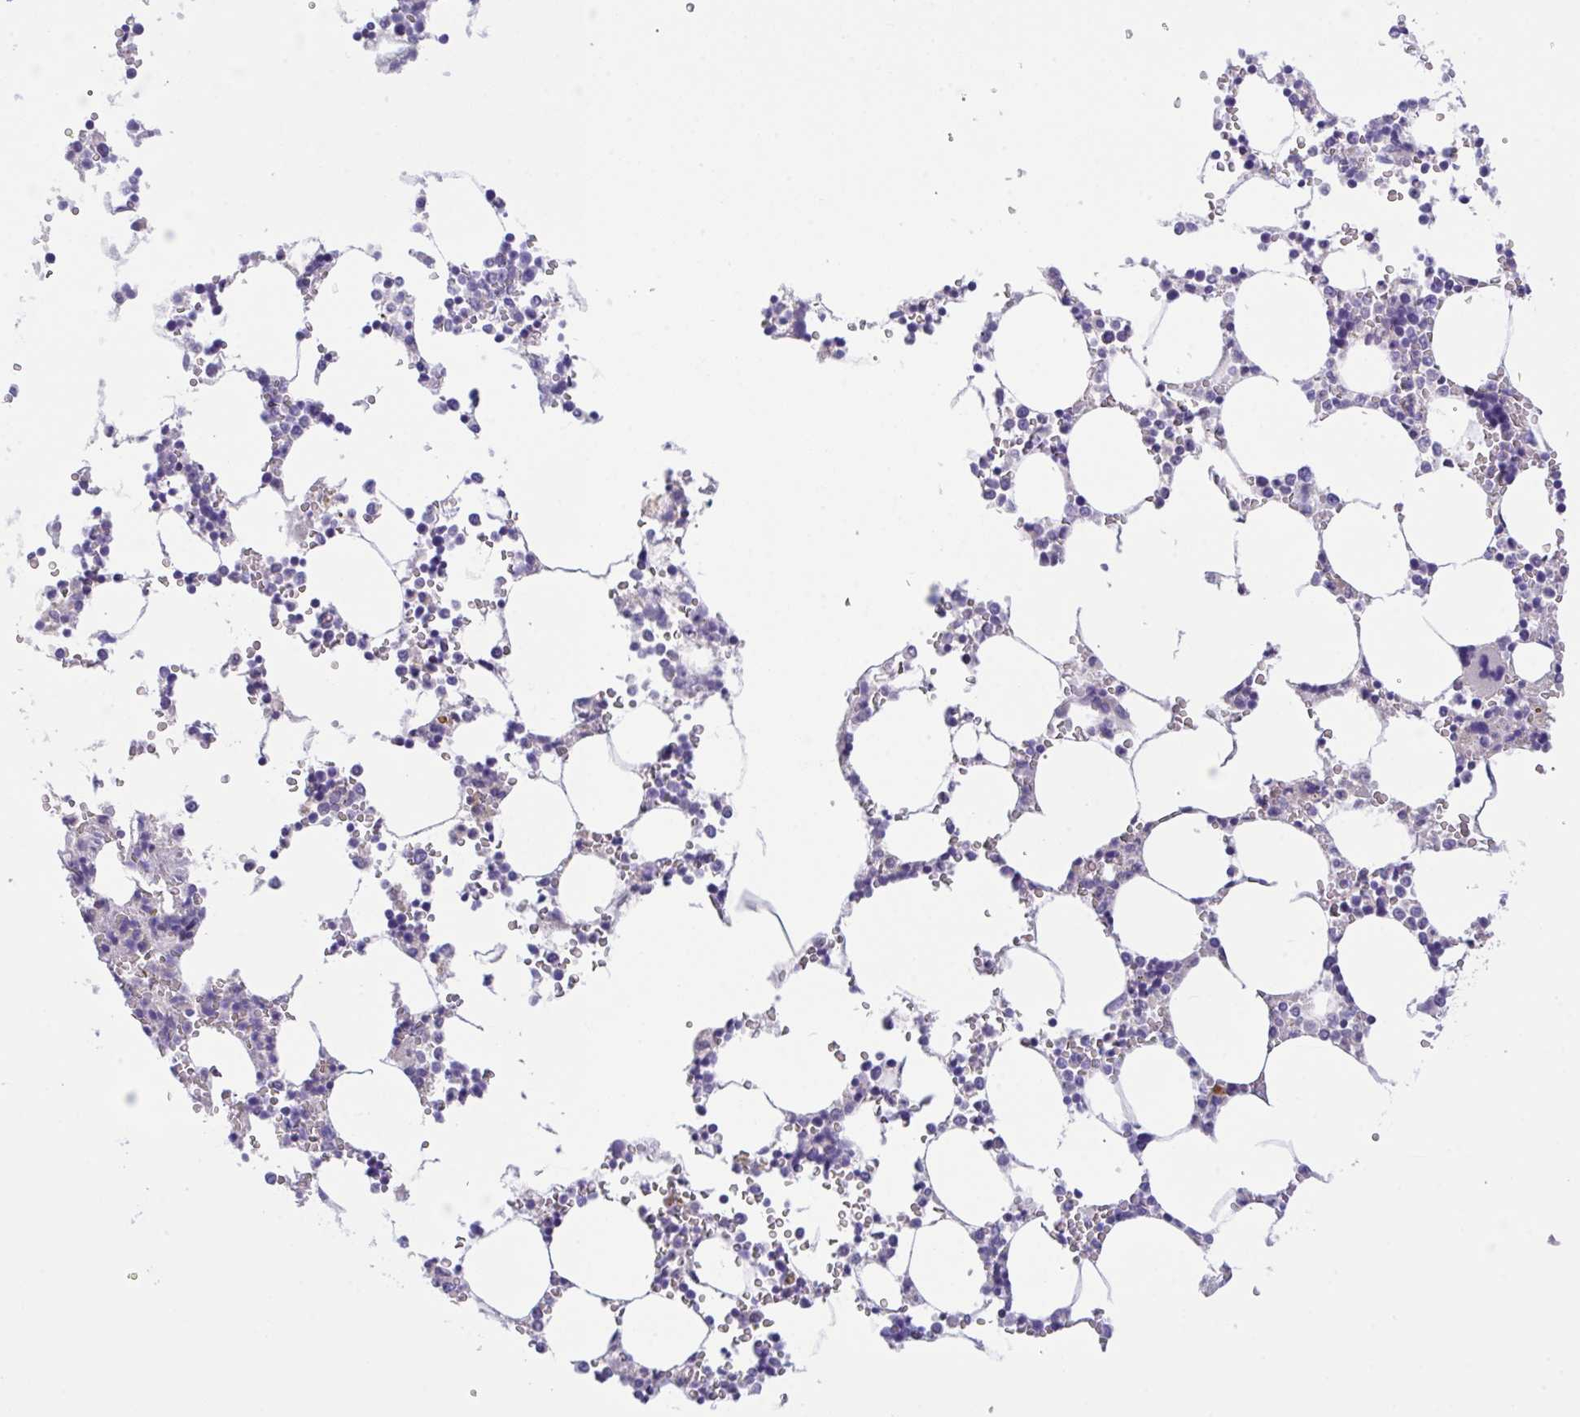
{"staining": {"intensity": "strong", "quantity": "<25%", "location": "cytoplasmic/membranous"}, "tissue": "bone marrow", "cell_type": "Hematopoietic cells", "image_type": "normal", "snomed": [{"axis": "morphology", "description": "Normal tissue, NOS"}, {"axis": "topography", "description": "Bone marrow"}], "caption": "Immunohistochemical staining of benign bone marrow displays medium levels of strong cytoplasmic/membranous positivity in about <25% of hematopoietic cells.", "gene": "FBXL20", "patient": {"sex": "male", "age": 64}}